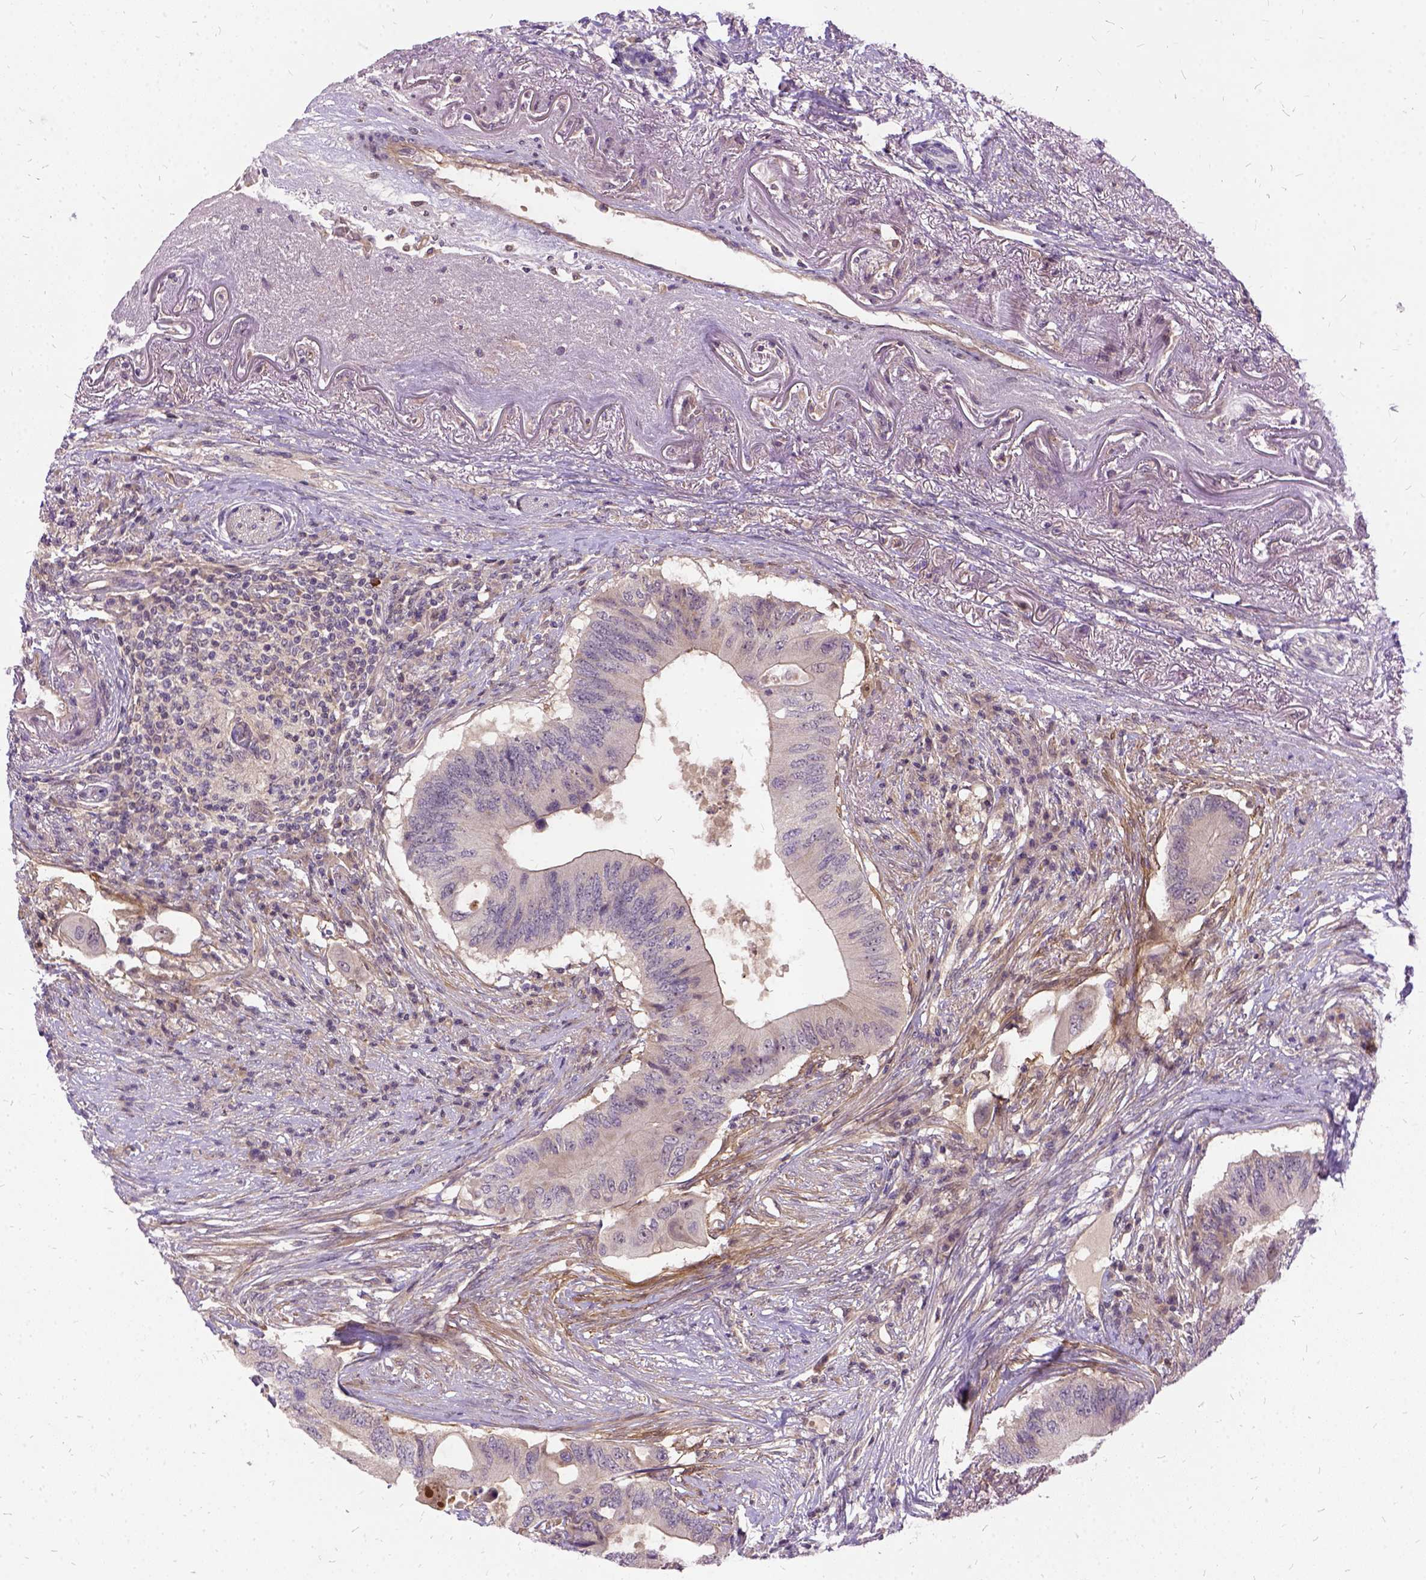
{"staining": {"intensity": "negative", "quantity": "none", "location": "none"}, "tissue": "colorectal cancer", "cell_type": "Tumor cells", "image_type": "cancer", "snomed": [{"axis": "morphology", "description": "Adenocarcinoma, NOS"}, {"axis": "topography", "description": "Colon"}], "caption": "Immunohistochemical staining of colorectal cancer (adenocarcinoma) shows no significant staining in tumor cells.", "gene": "ILRUN", "patient": {"sex": "male", "age": 71}}